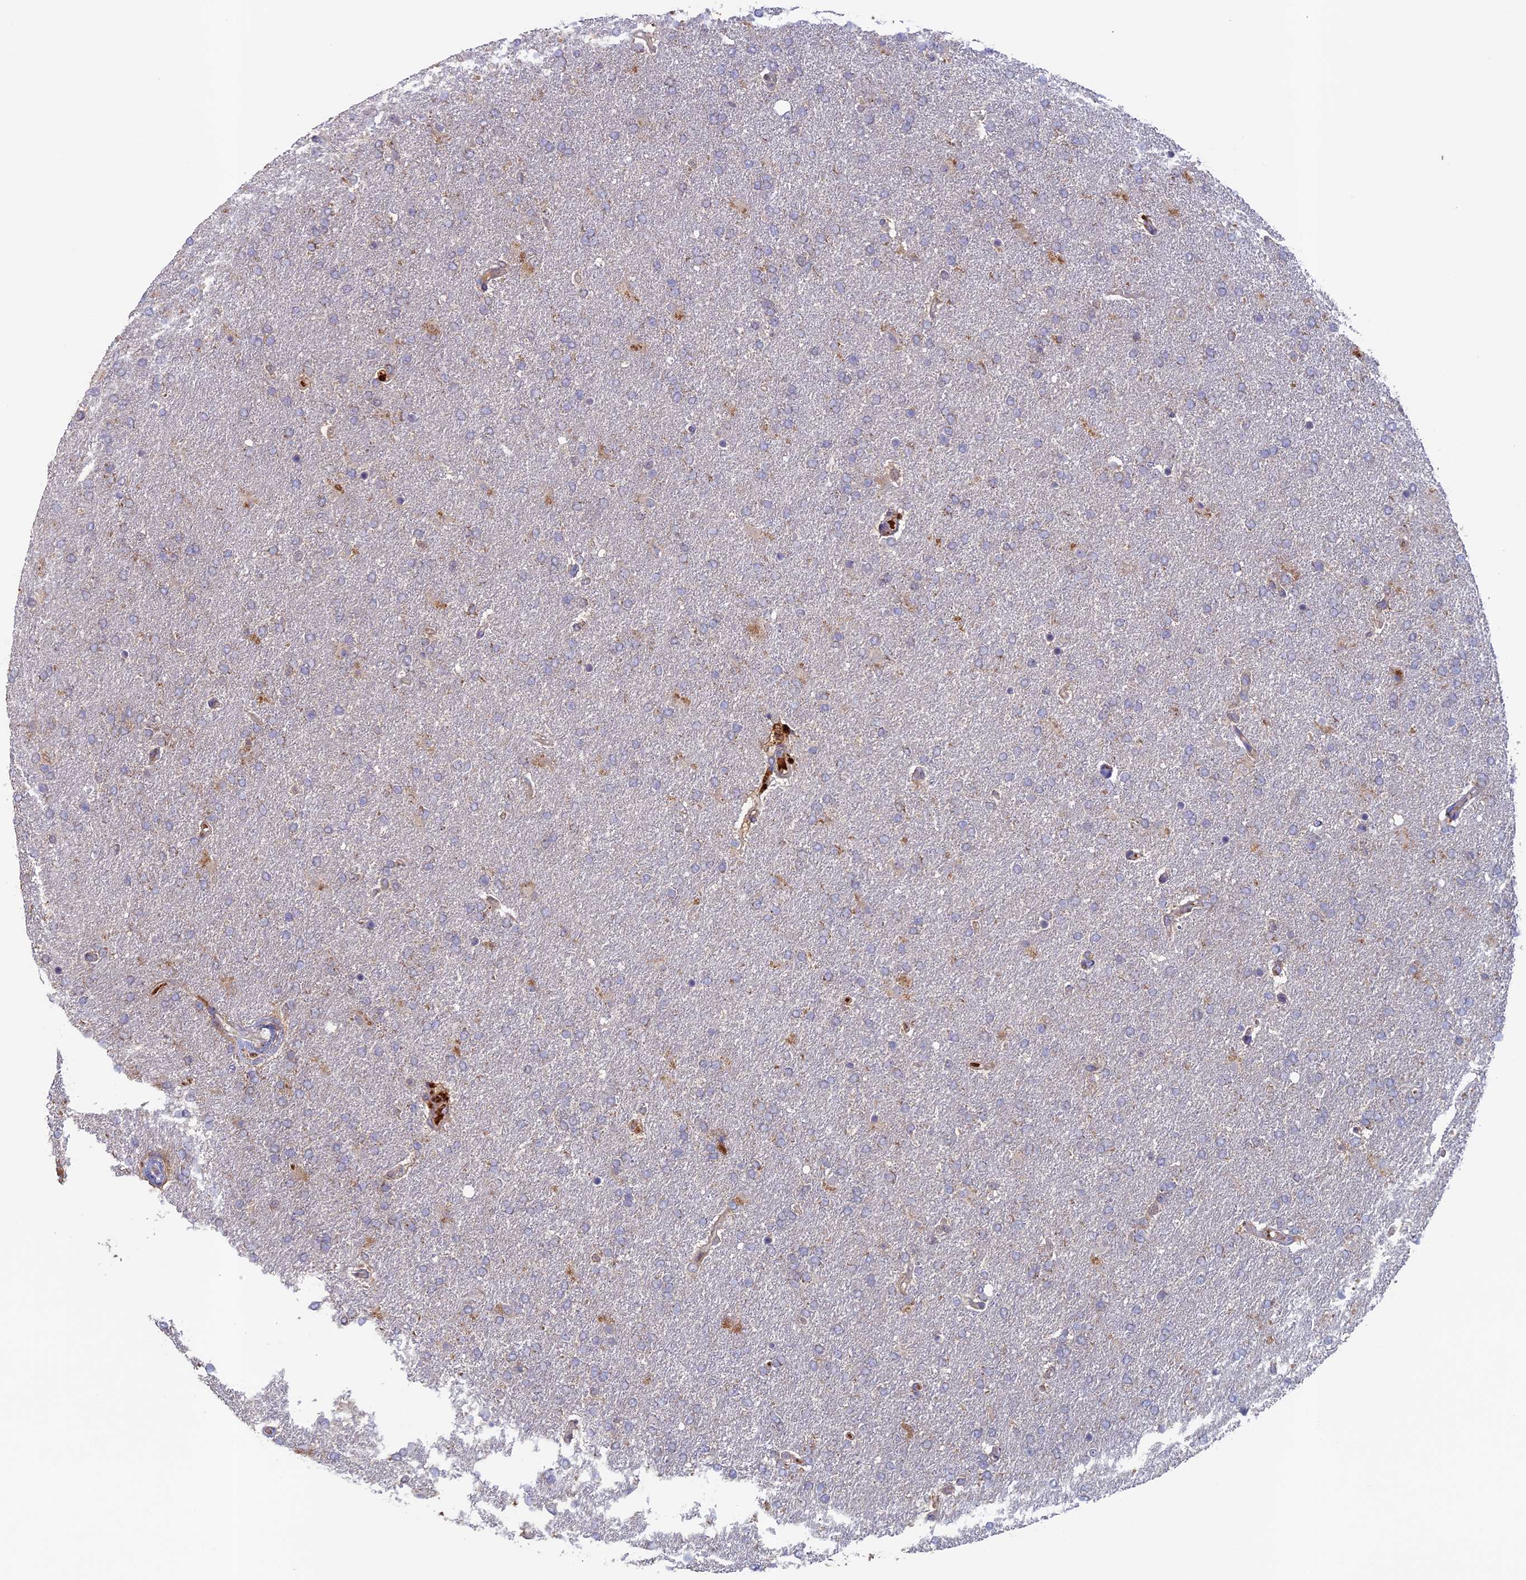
{"staining": {"intensity": "negative", "quantity": "none", "location": "none"}, "tissue": "glioma", "cell_type": "Tumor cells", "image_type": "cancer", "snomed": [{"axis": "morphology", "description": "Glioma, malignant, High grade"}, {"axis": "topography", "description": "Brain"}], "caption": "Image shows no significant protein expression in tumor cells of glioma.", "gene": "RCCD1", "patient": {"sex": "male", "age": 72}}